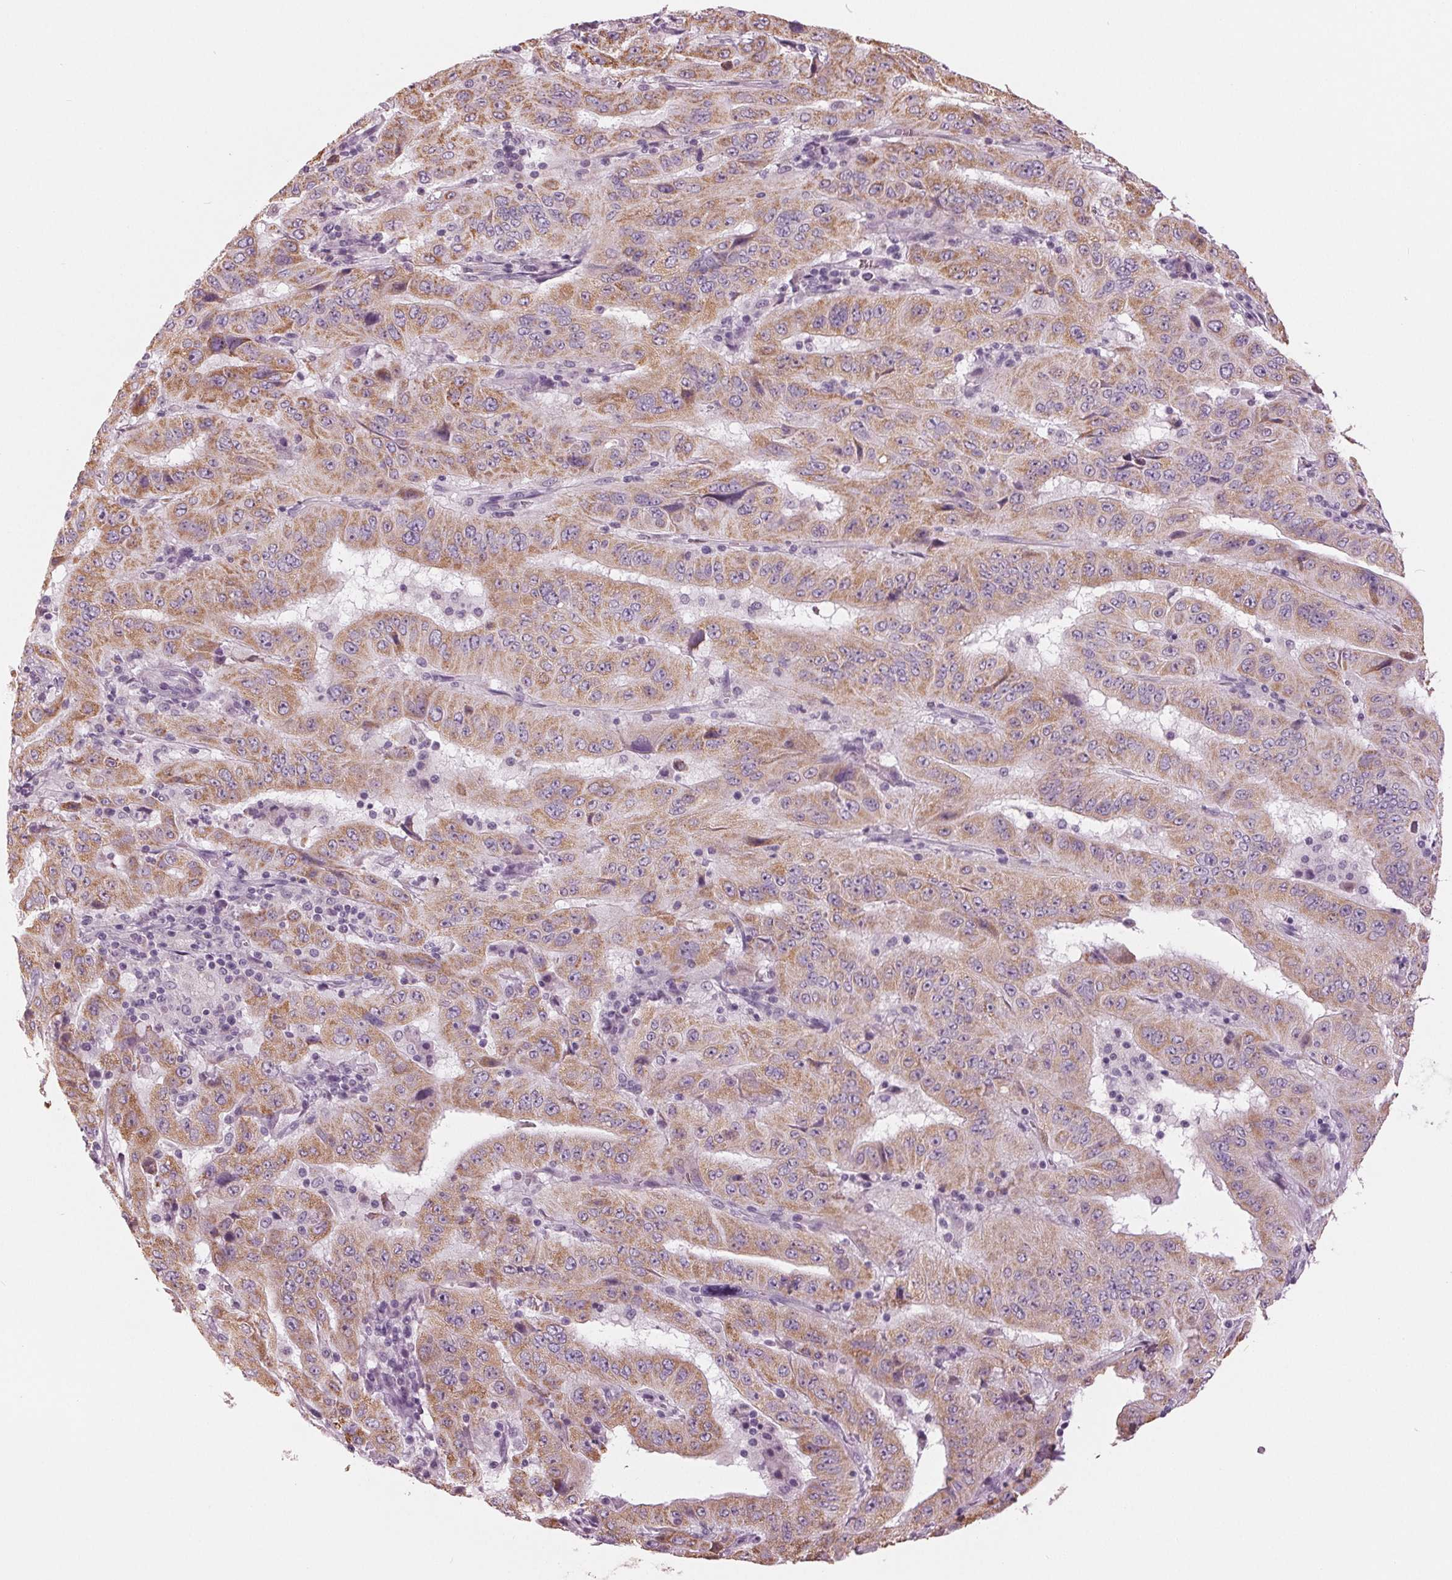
{"staining": {"intensity": "moderate", "quantity": ">75%", "location": "cytoplasmic/membranous"}, "tissue": "pancreatic cancer", "cell_type": "Tumor cells", "image_type": "cancer", "snomed": [{"axis": "morphology", "description": "Adenocarcinoma, NOS"}, {"axis": "topography", "description": "Pancreas"}], "caption": "Tumor cells show medium levels of moderate cytoplasmic/membranous positivity in about >75% of cells in pancreatic adenocarcinoma.", "gene": "SAMD4A", "patient": {"sex": "male", "age": 63}}